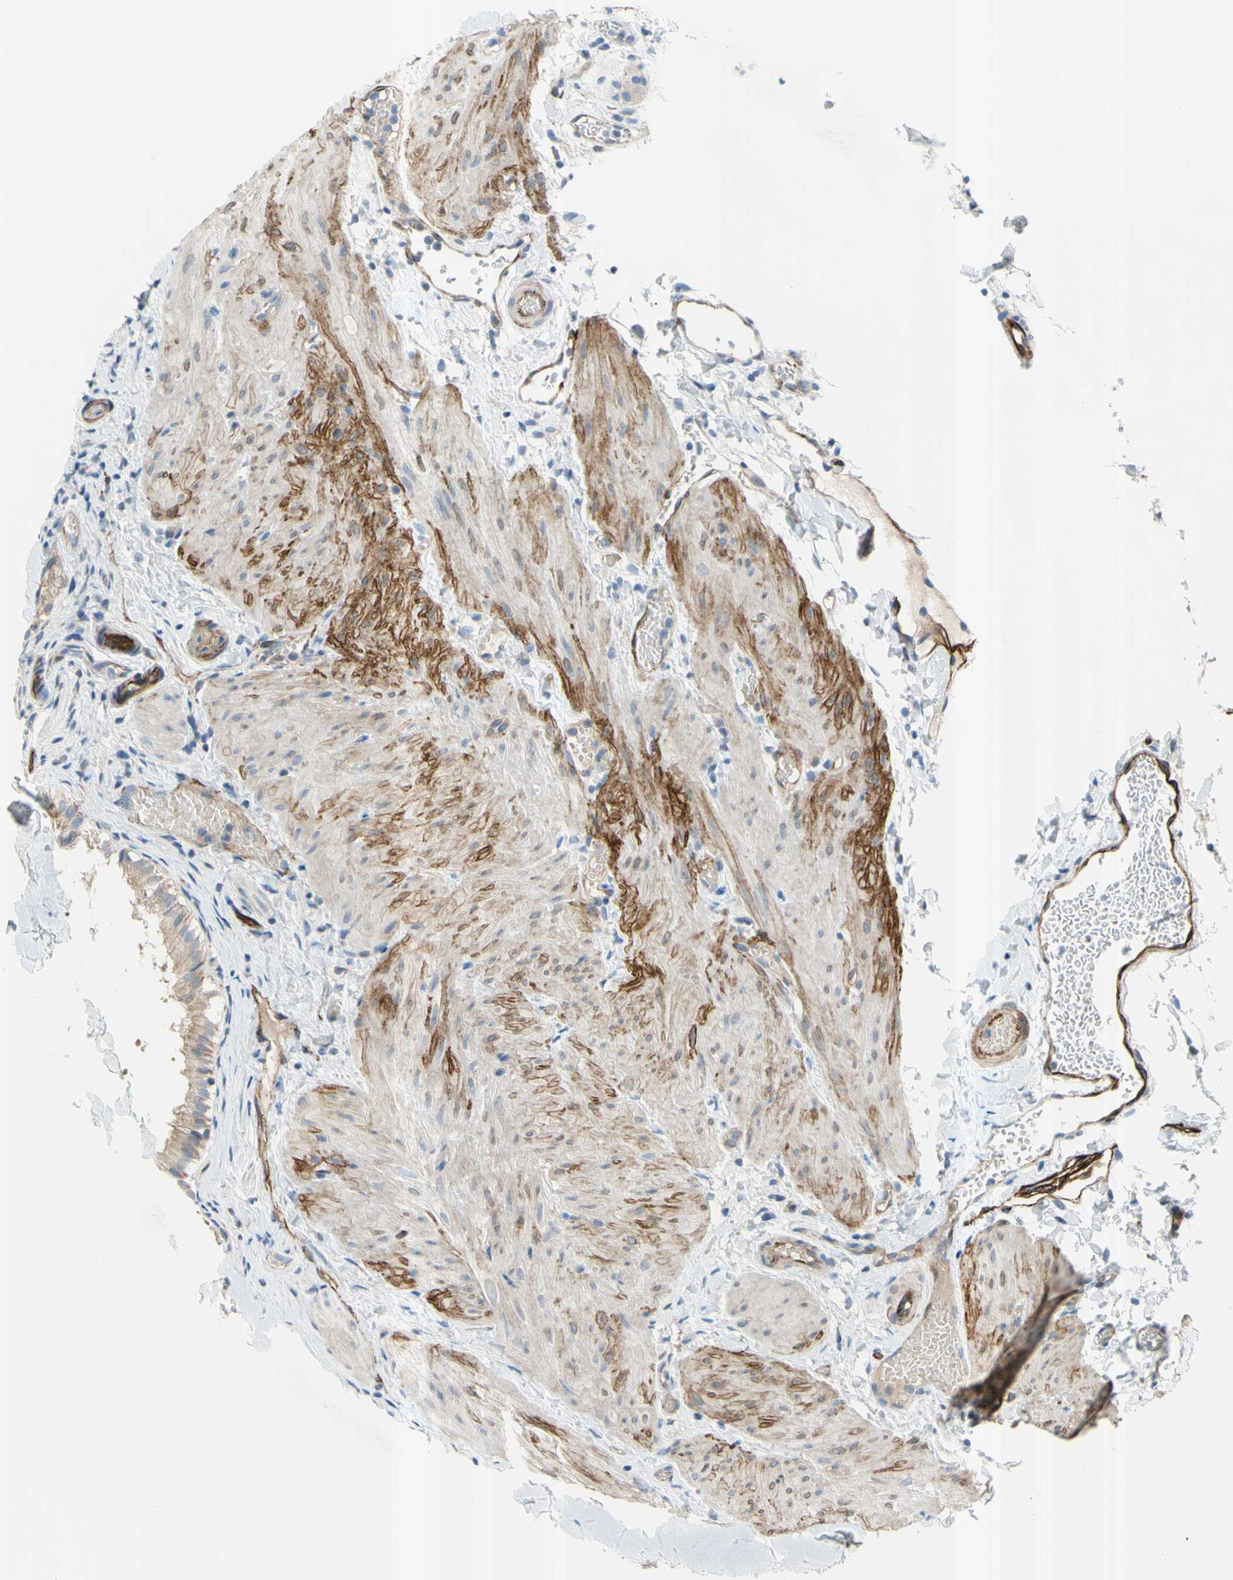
{"staining": {"intensity": "weak", "quantity": ">75%", "location": "cytoplasmic/membranous"}, "tissue": "gallbladder", "cell_type": "Glandular cells", "image_type": "normal", "snomed": [{"axis": "morphology", "description": "Normal tissue, NOS"}, {"axis": "topography", "description": "Gallbladder"}], "caption": "Immunohistochemistry of unremarkable human gallbladder exhibits low levels of weak cytoplasmic/membranous positivity in approximately >75% of glandular cells. The staining was performed using DAB, with brown indicating positive protein expression. Nuclei are stained blue with hematoxylin.", "gene": "PRRG2", "patient": {"sex": "female", "age": 26}}